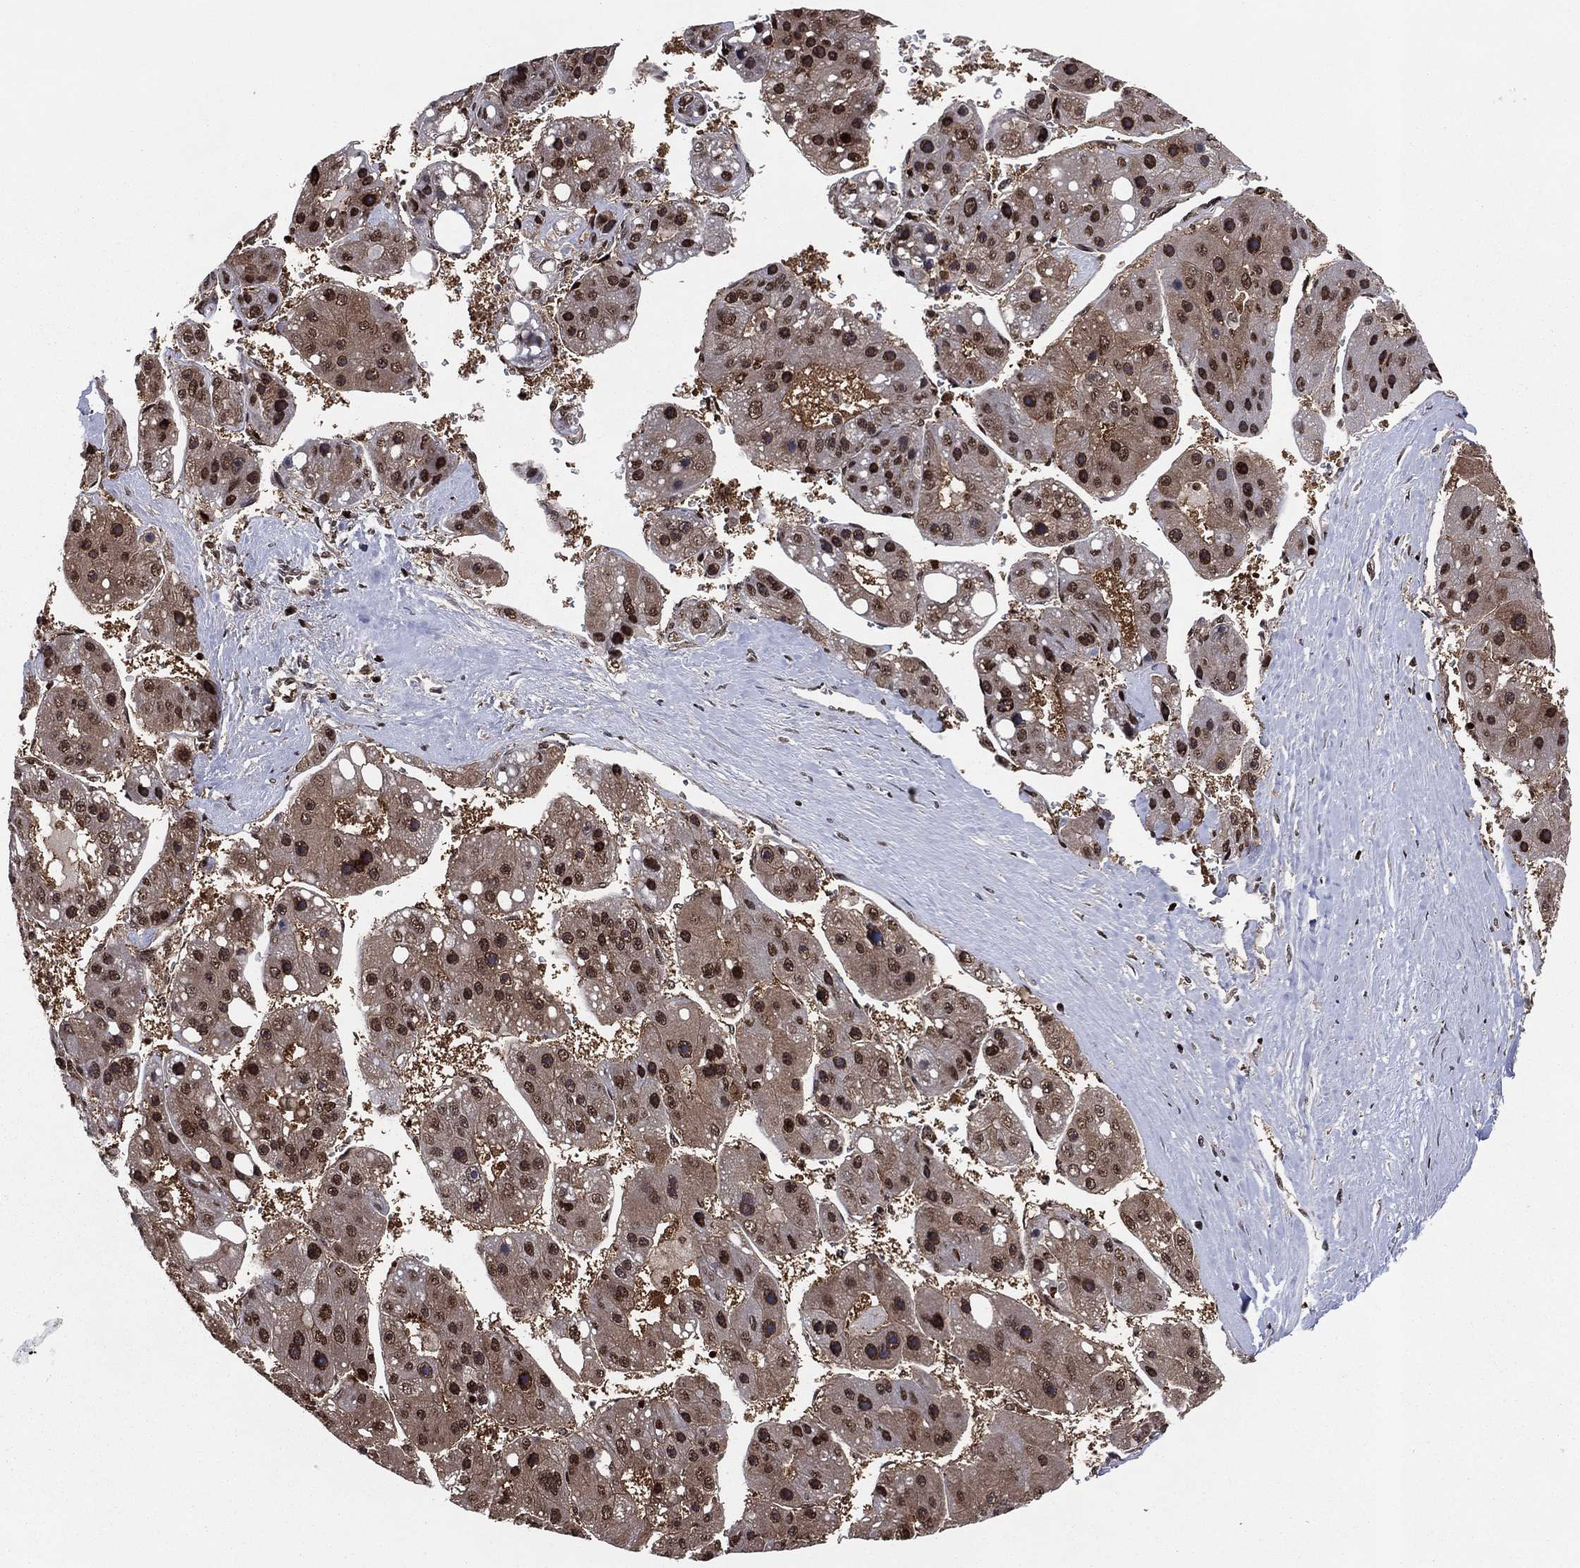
{"staining": {"intensity": "strong", "quantity": ">75%", "location": "cytoplasmic/membranous,nuclear"}, "tissue": "liver cancer", "cell_type": "Tumor cells", "image_type": "cancer", "snomed": [{"axis": "morphology", "description": "Carcinoma, Hepatocellular, NOS"}, {"axis": "topography", "description": "Liver"}], "caption": "Human liver hepatocellular carcinoma stained for a protein (brown) exhibits strong cytoplasmic/membranous and nuclear positive staining in approximately >75% of tumor cells.", "gene": "PSMA1", "patient": {"sex": "female", "age": 61}}